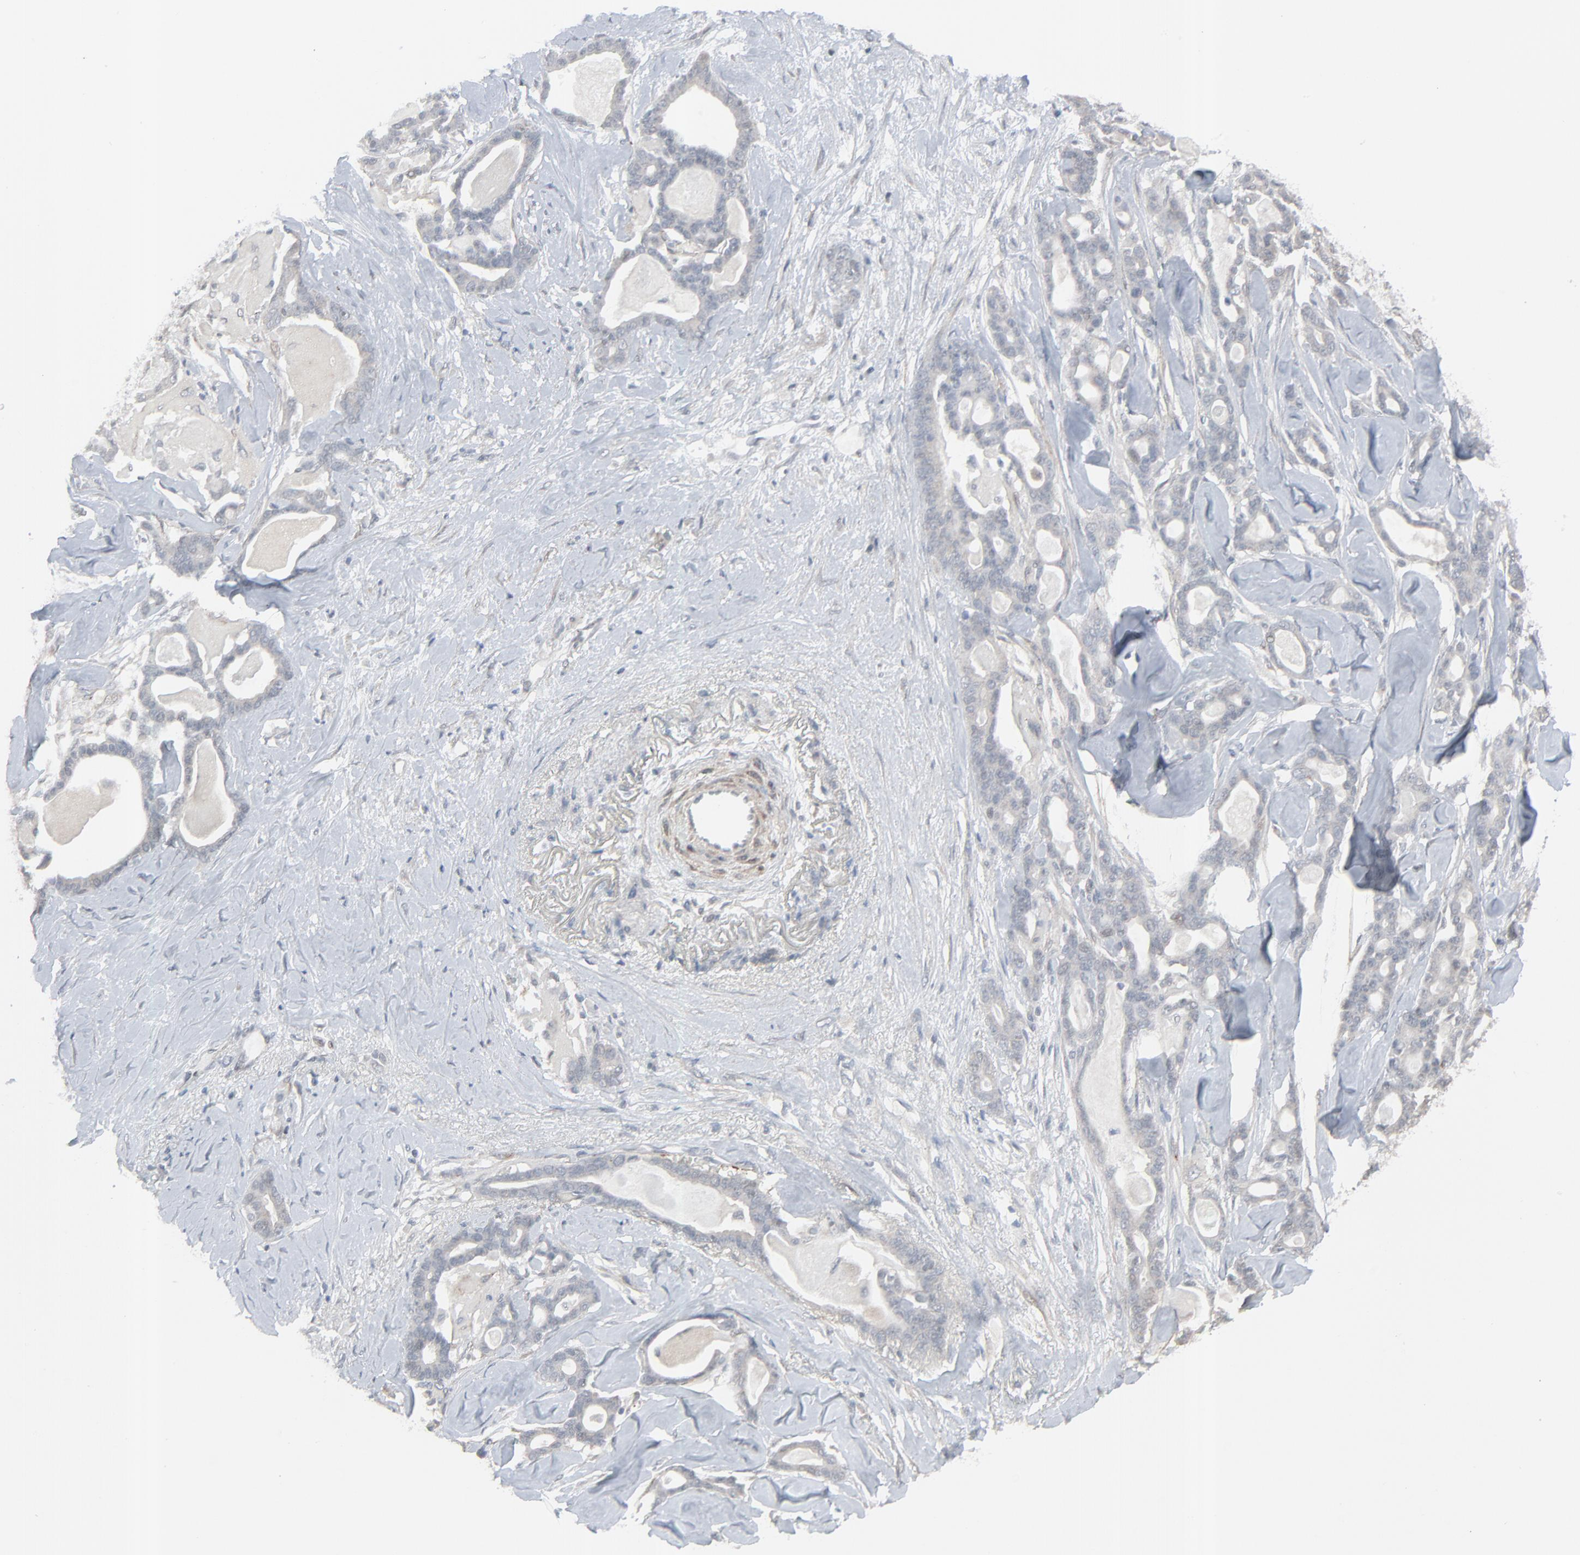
{"staining": {"intensity": "negative", "quantity": "none", "location": "none"}, "tissue": "pancreatic cancer", "cell_type": "Tumor cells", "image_type": "cancer", "snomed": [{"axis": "morphology", "description": "Adenocarcinoma, NOS"}, {"axis": "topography", "description": "Pancreas"}], "caption": "There is no significant positivity in tumor cells of pancreatic cancer.", "gene": "NEUROD1", "patient": {"sex": "male", "age": 63}}